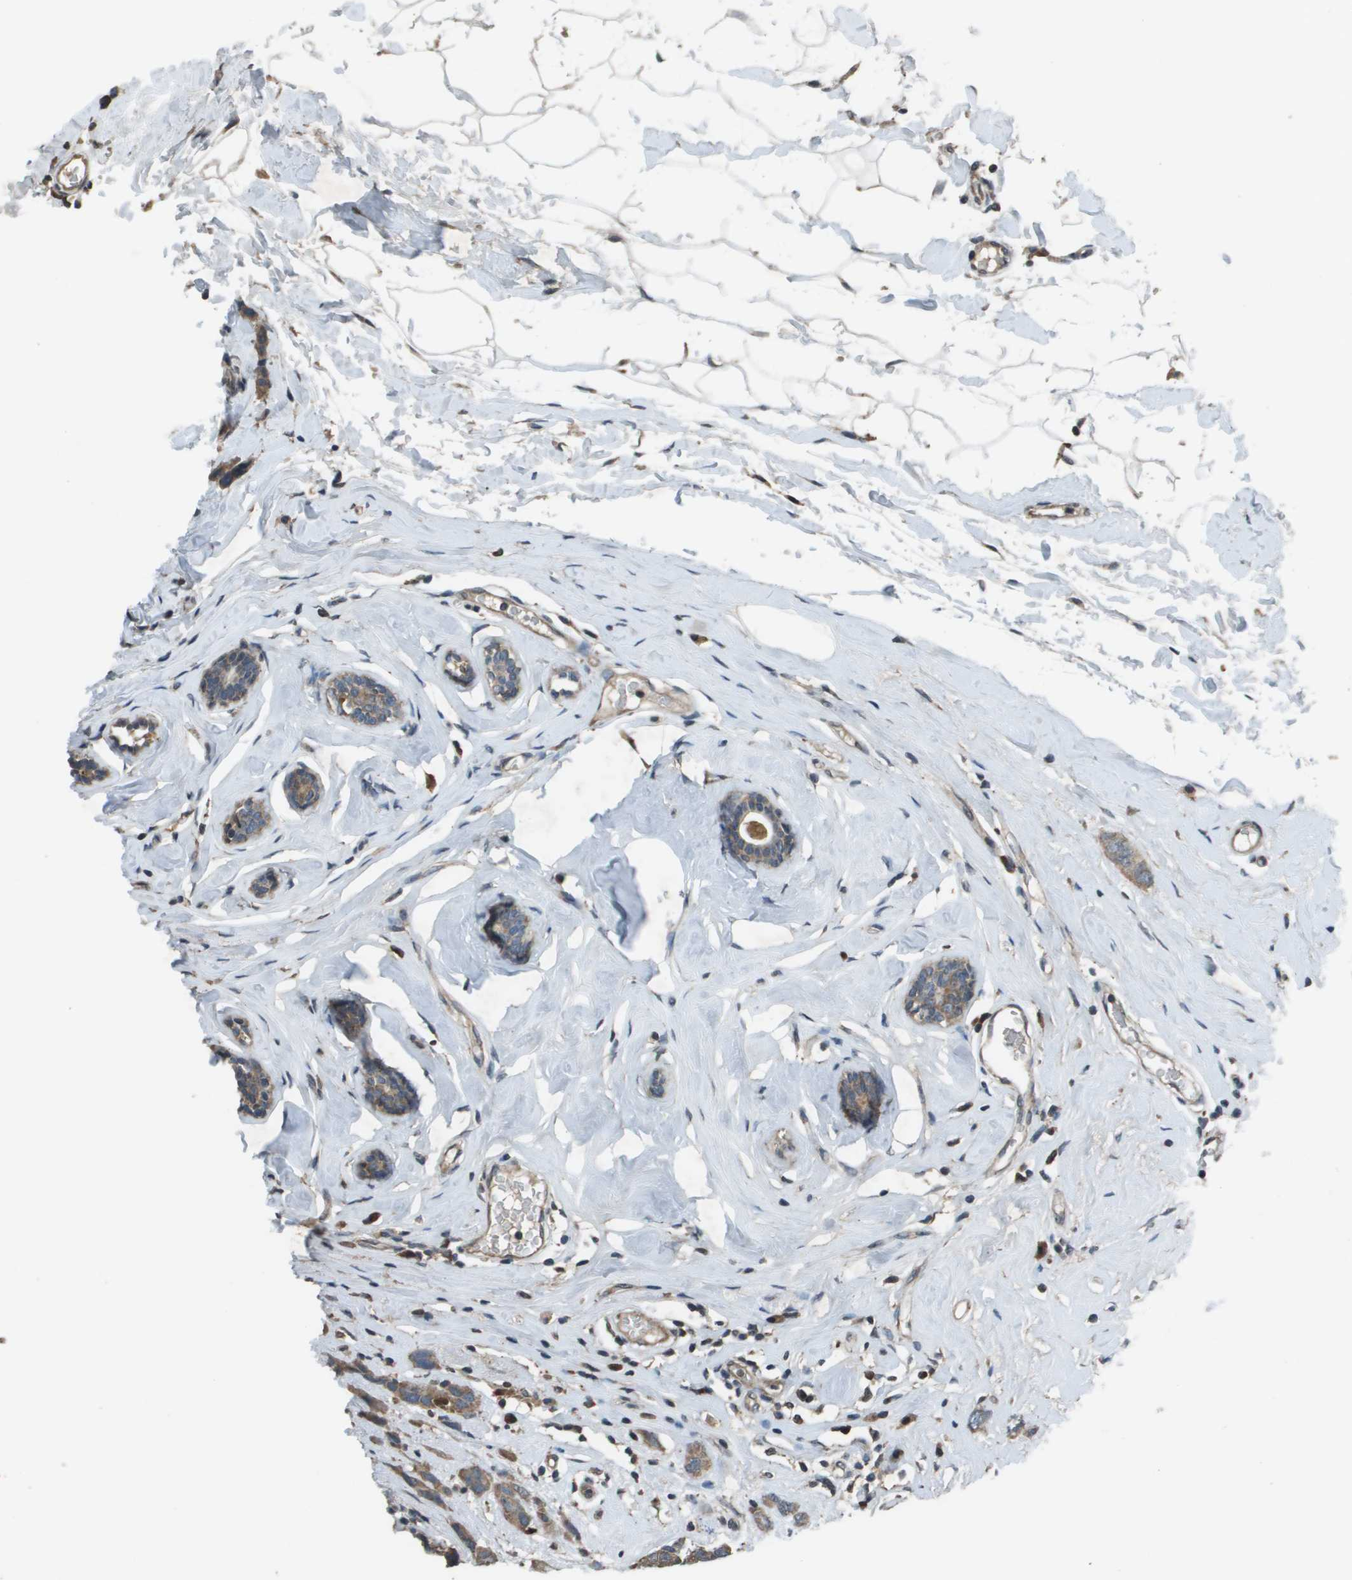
{"staining": {"intensity": "weak", "quantity": ">75%", "location": "cytoplasmic/membranous"}, "tissue": "breast cancer", "cell_type": "Tumor cells", "image_type": "cancer", "snomed": [{"axis": "morphology", "description": "Normal tissue, NOS"}, {"axis": "morphology", "description": "Duct carcinoma"}, {"axis": "topography", "description": "Breast"}], "caption": "Protein staining of intraductal carcinoma (breast) tissue exhibits weak cytoplasmic/membranous expression in about >75% of tumor cells. (Stains: DAB in brown, nuclei in blue, Microscopy: brightfield microscopy at high magnification).", "gene": "GOSR2", "patient": {"sex": "female", "age": 50}}